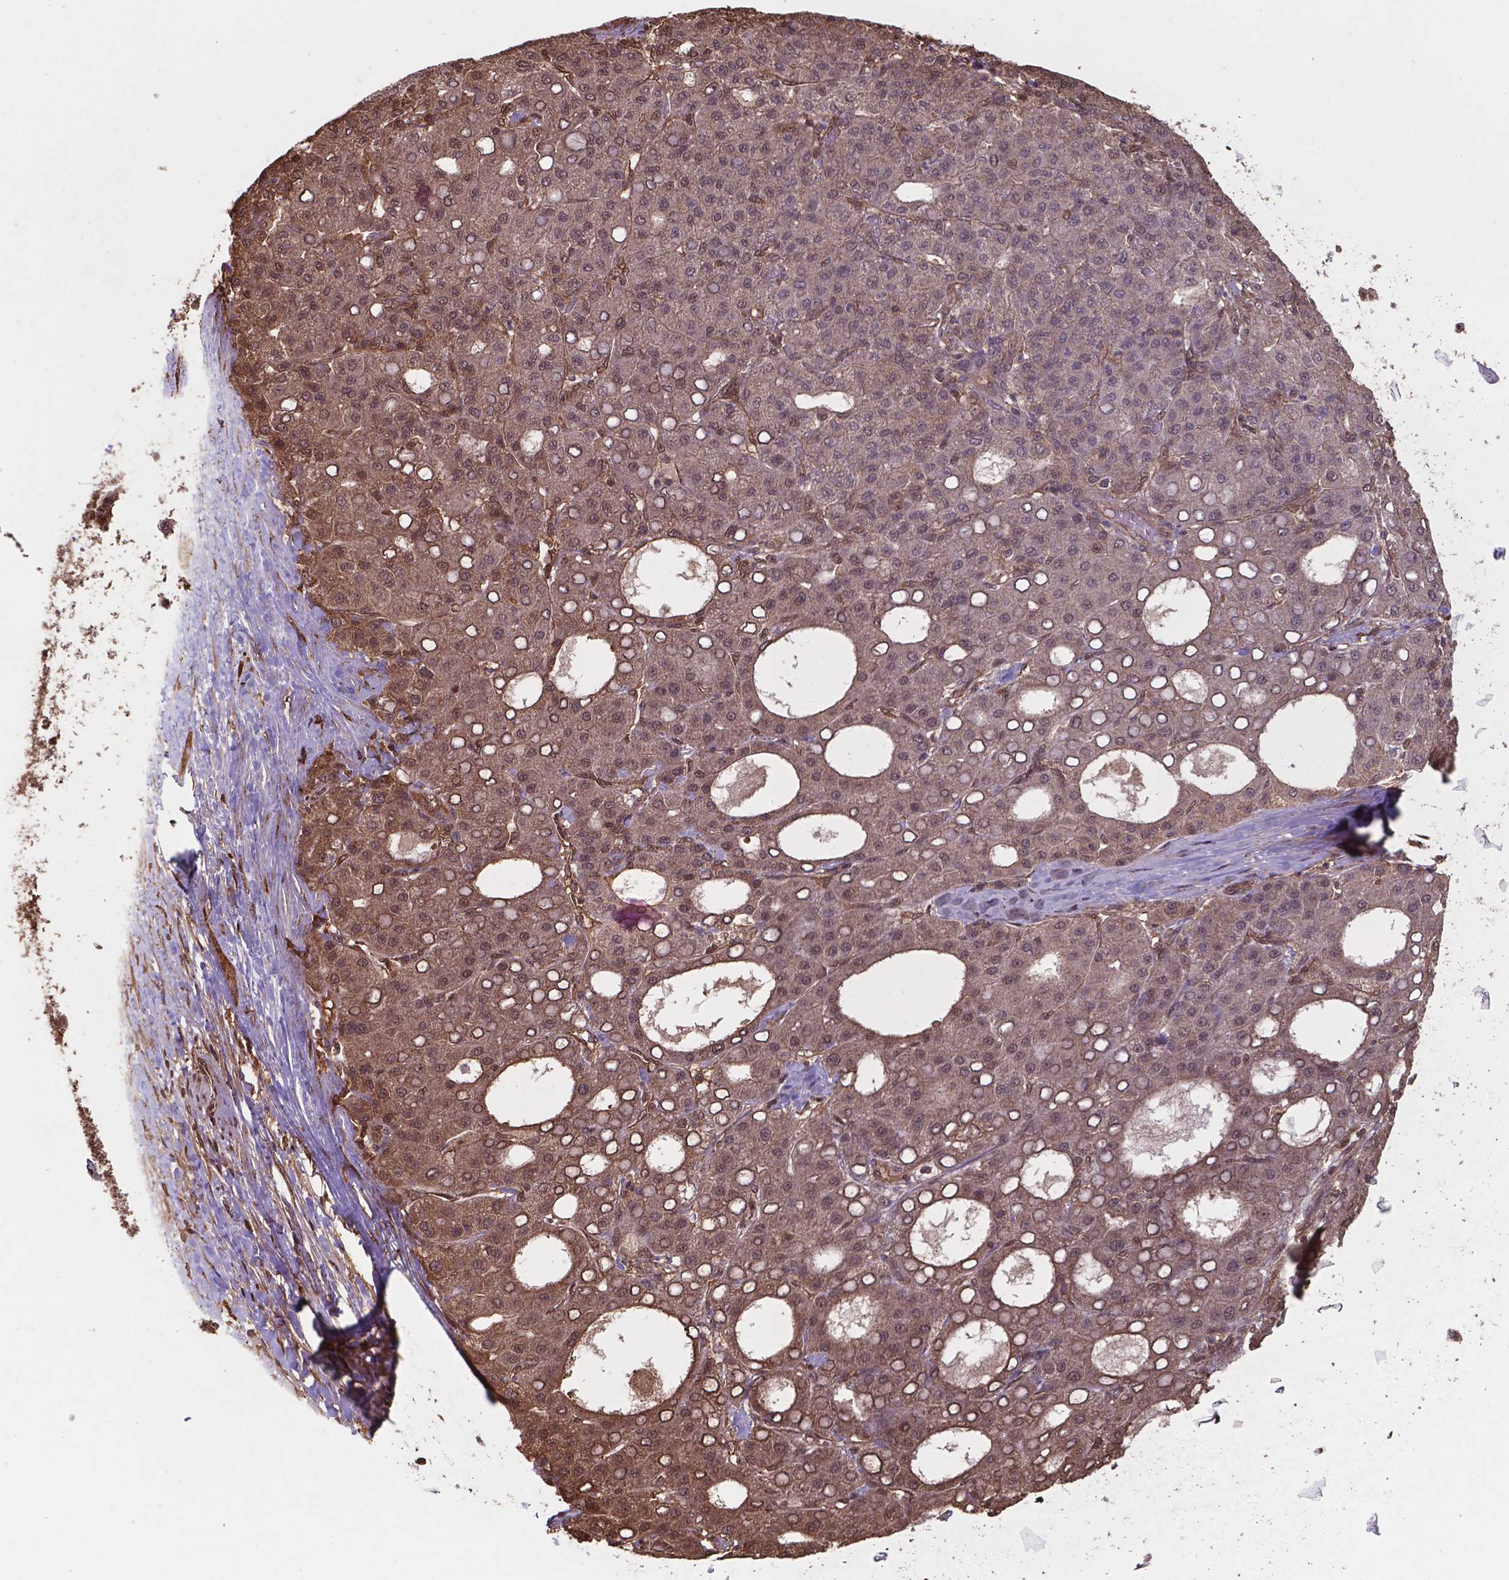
{"staining": {"intensity": "moderate", "quantity": "25%-75%", "location": "cytoplasmic/membranous,nuclear"}, "tissue": "liver cancer", "cell_type": "Tumor cells", "image_type": "cancer", "snomed": [{"axis": "morphology", "description": "Carcinoma, Hepatocellular, NOS"}, {"axis": "topography", "description": "Liver"}], "caption": "A photomicrograph showing moderate cytoplasmic/membranous and nuclear staining in about 25%-75% of tumor cells in liver hepatocellular carcinoma, as visualized by brown immunohistochemical staining.", "gene": "CHP2", "patient": {"sex": "male", "age": 65}}